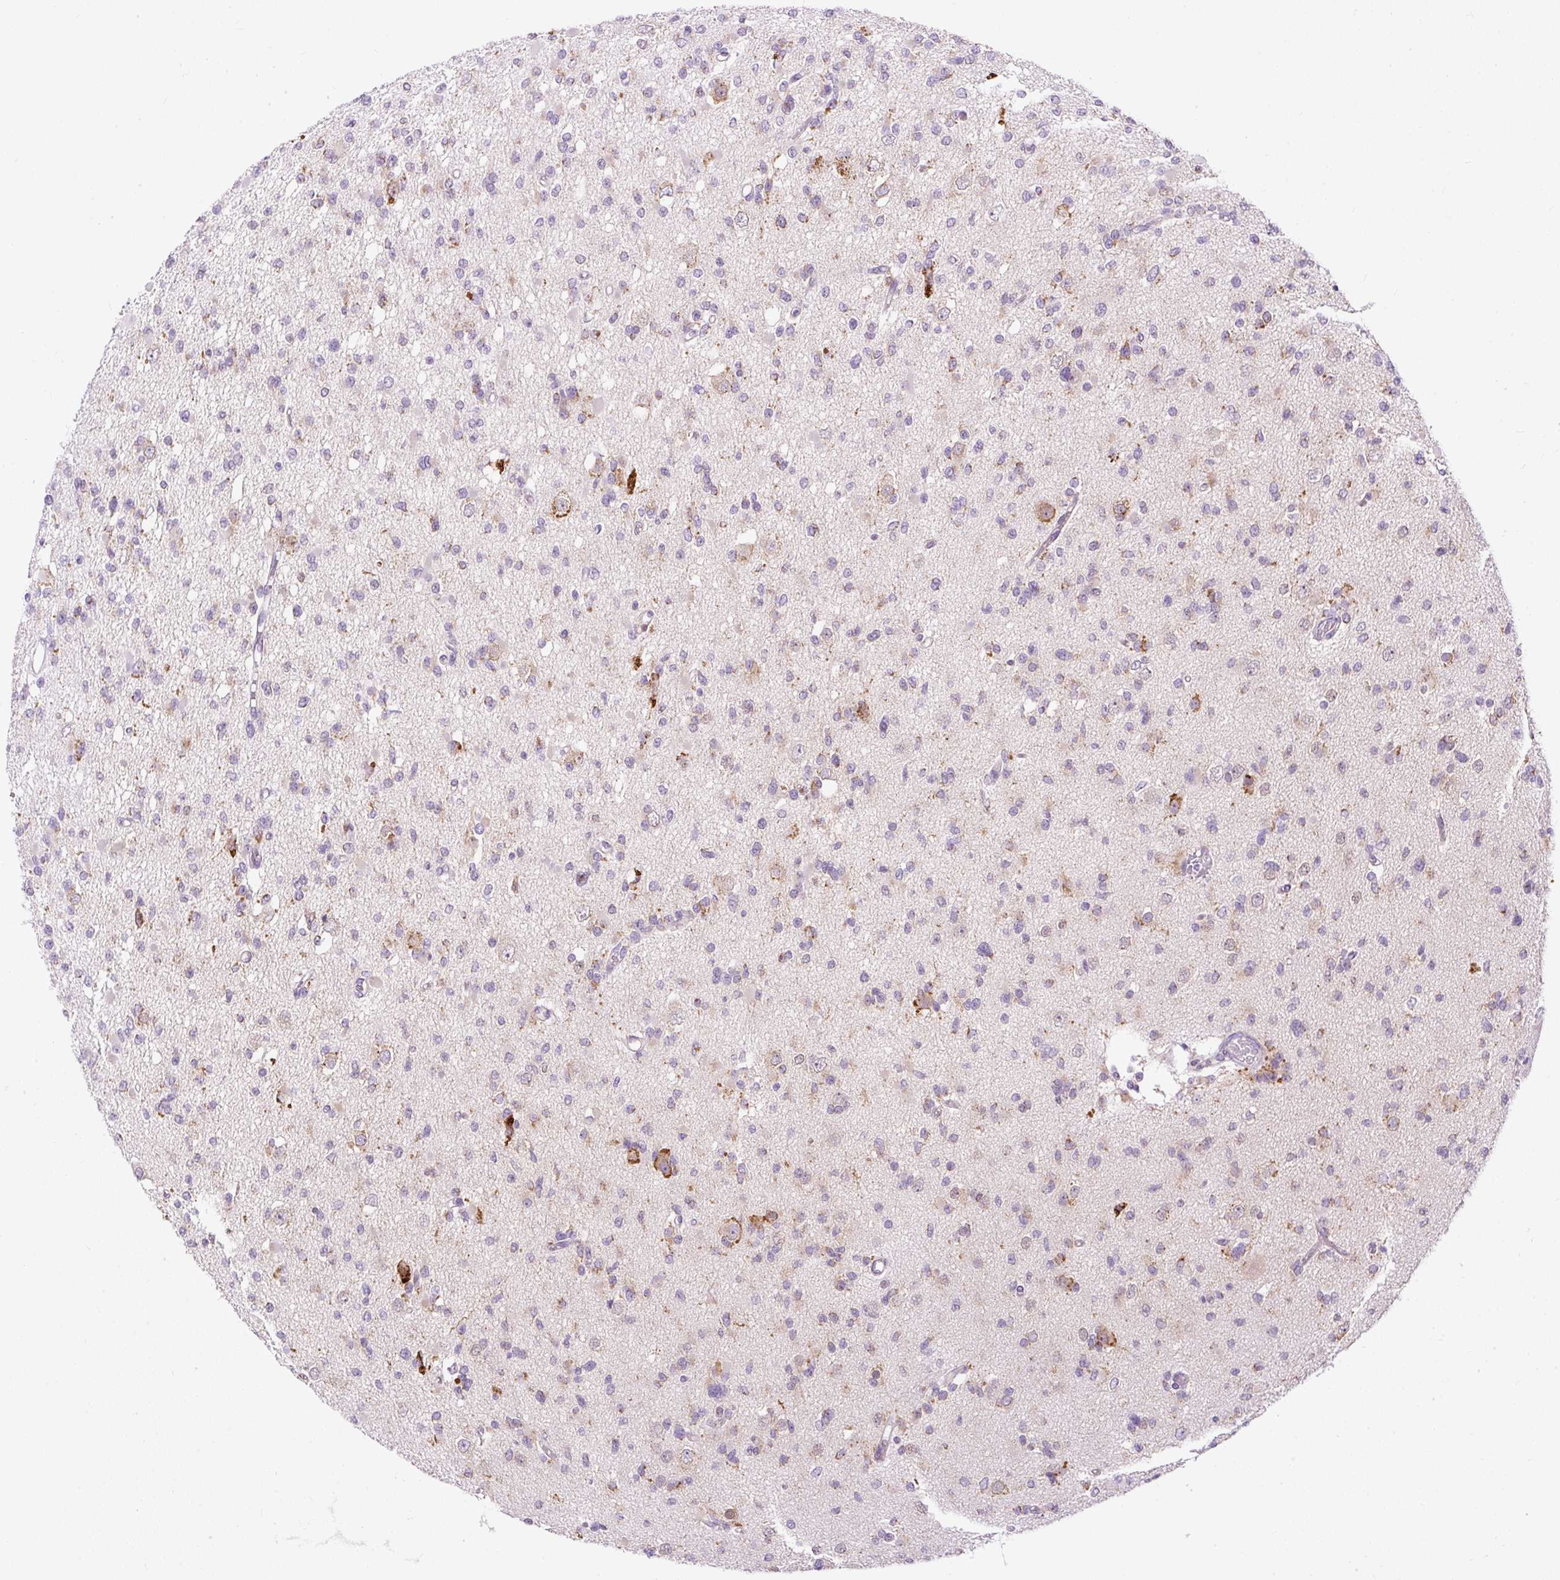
{"staining": {"intensity": "negative", "quantity": "none", "location": "none"}, "tissue": "glioma", "cell_type": "Tumor cells", "image_type": "cancer", "snomed": [{"axis": "morphology", "description": "Glioma, malignant, Low grade"}, {"axis": "topography", "description": "Brain"}], "caption": "Tumor cells are negative for brown protein staining in glioma.", "gene": "FMC1", "patient": {"sex": "female", "age": 22}}